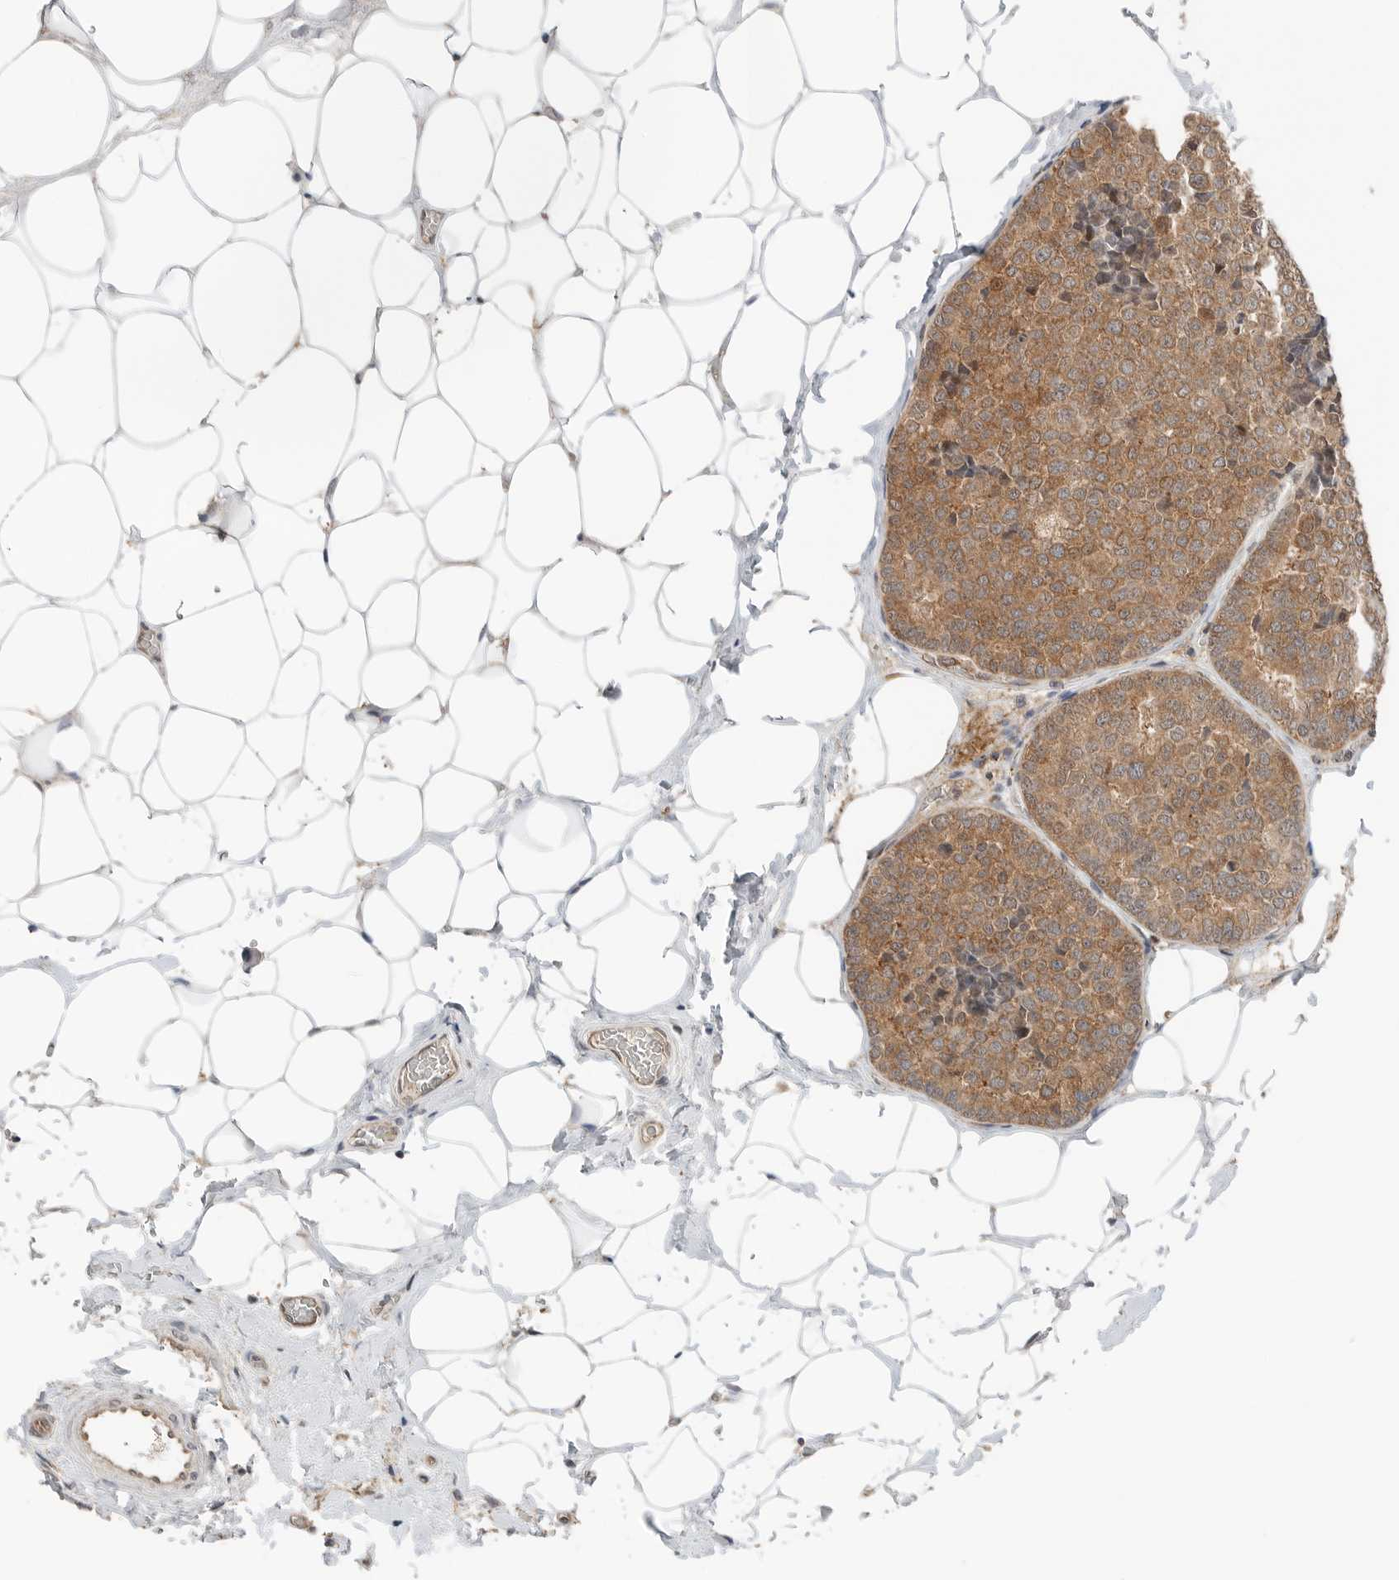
{"staining": {"intensity": "moderate", "quantity": ">75%", "location": "cytoplasmic/membranous"}, "tissue": "breast cancer", "cell_type": "Tumor cells", "image_type": "cancer", "snomed": [{"axis": "morphology", "description": "Normal tissue, NOS"}, {"axis": "morphology", "description": "Duct carcinoma"}, {"axis": "topography", "description": "Breast"}], "caption": "Protein analysis of invasive ductal carcinoma (breast) tissue shows moderate cytoplasmic/membranous expression in approximately >75% of tumor cells.", "gene": "XPNPEP1", "patient": {"sex": "female", "age": 43}}